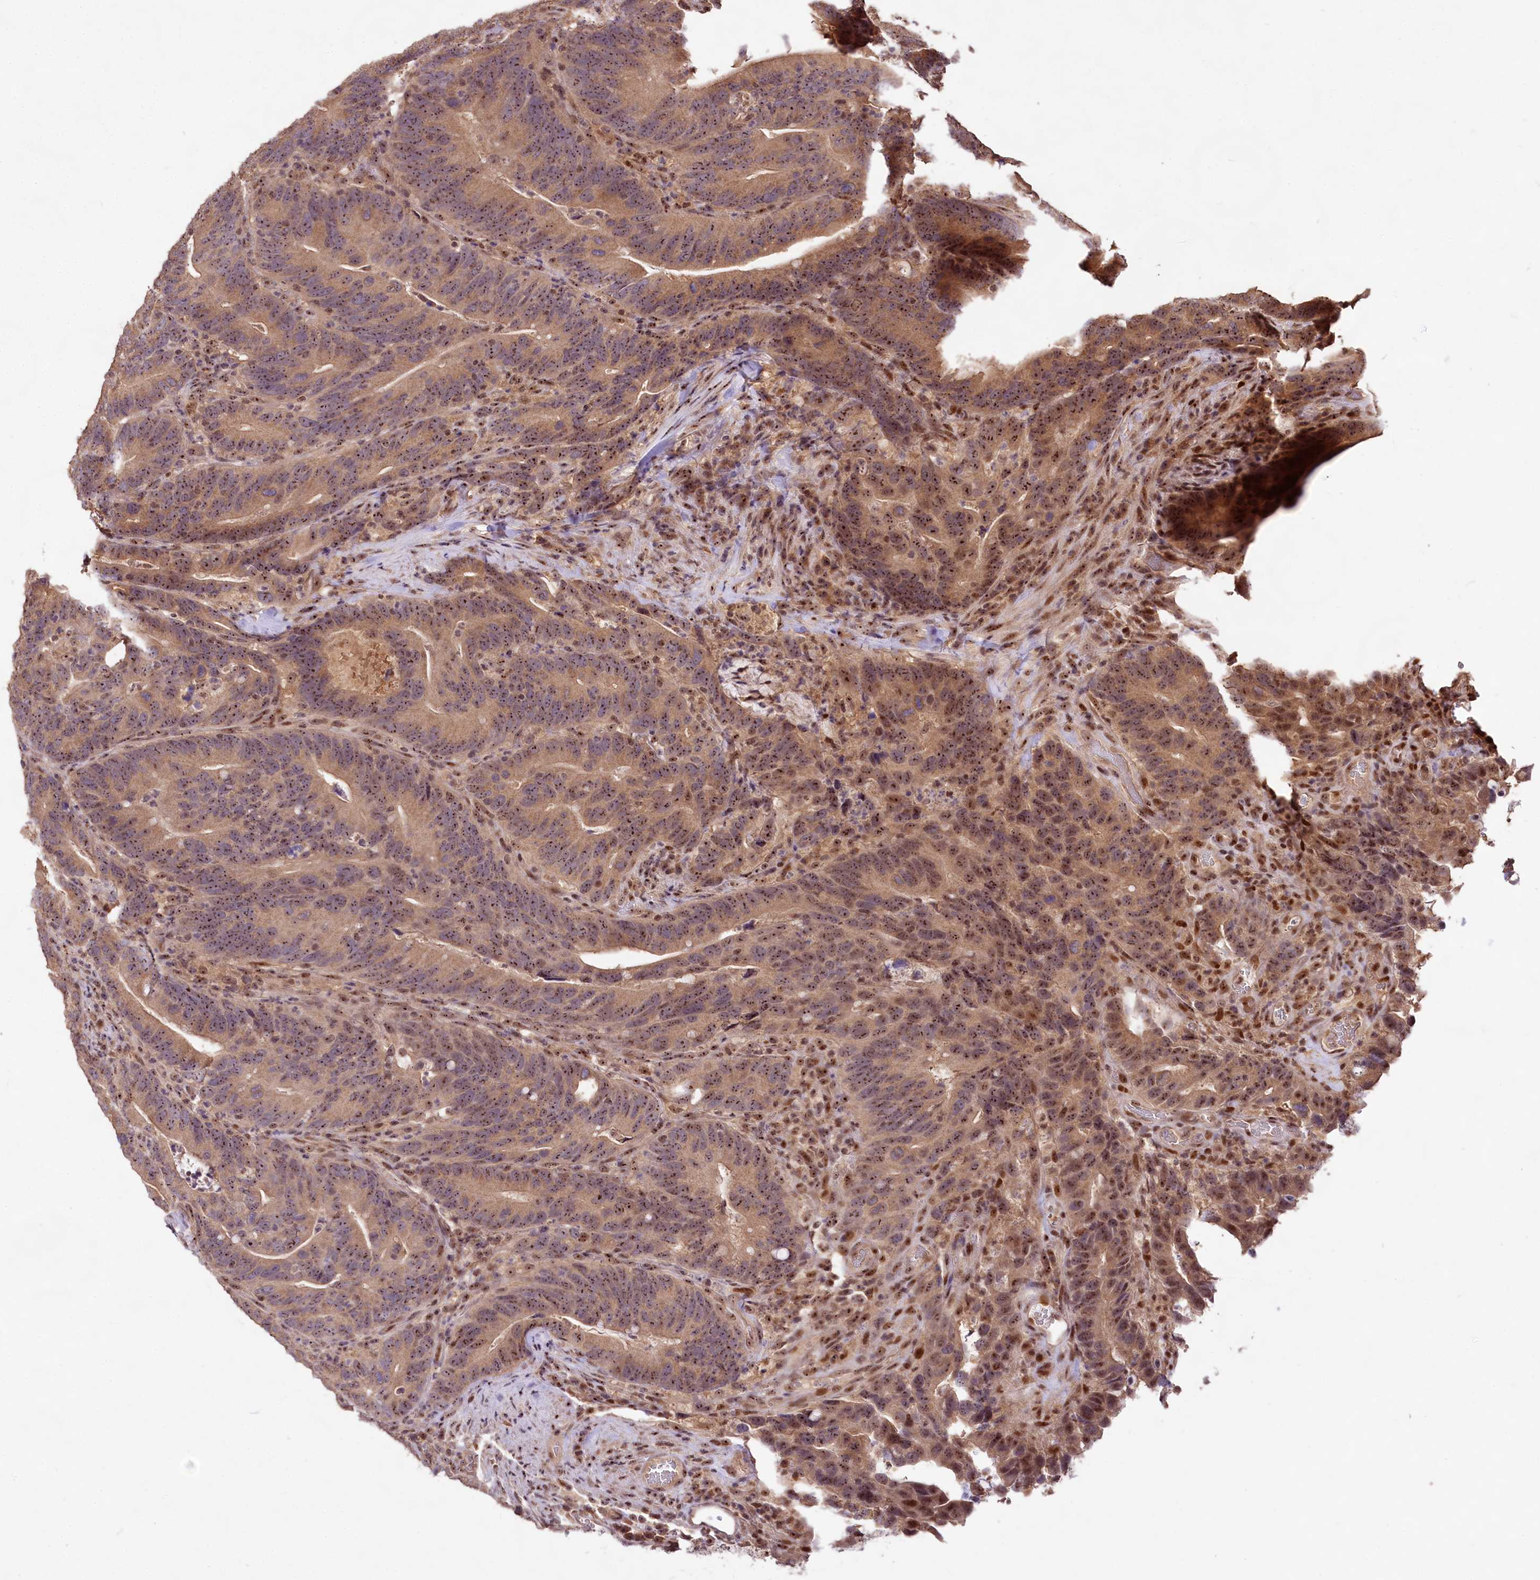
{"staining": {"intensity": "moderate", "quantity": ">75%", "location": "nuclear"}, "tissue": "colorectal cancer", "cell_type": "Tumor cells", "image_type": "cancer", "snomed": [{"axis": "morphology", "description": "Adenocarcinoma, NOS"}, {"axis": "topography", "description": "Colon"}], "caption": "High-power microscopy captured an immunohistochemistry (IHC) micrograph of colorectal cancer (adenocarcinoma), revealing moderate nuclear staining in about >75% of tumor cells. (Stains: DAB in brown, nuclei in blue, Microscopy: brightfield microscopy at high magnification).", "gene": "RRP8", "patient": {"sex": "female", "age": 66}}